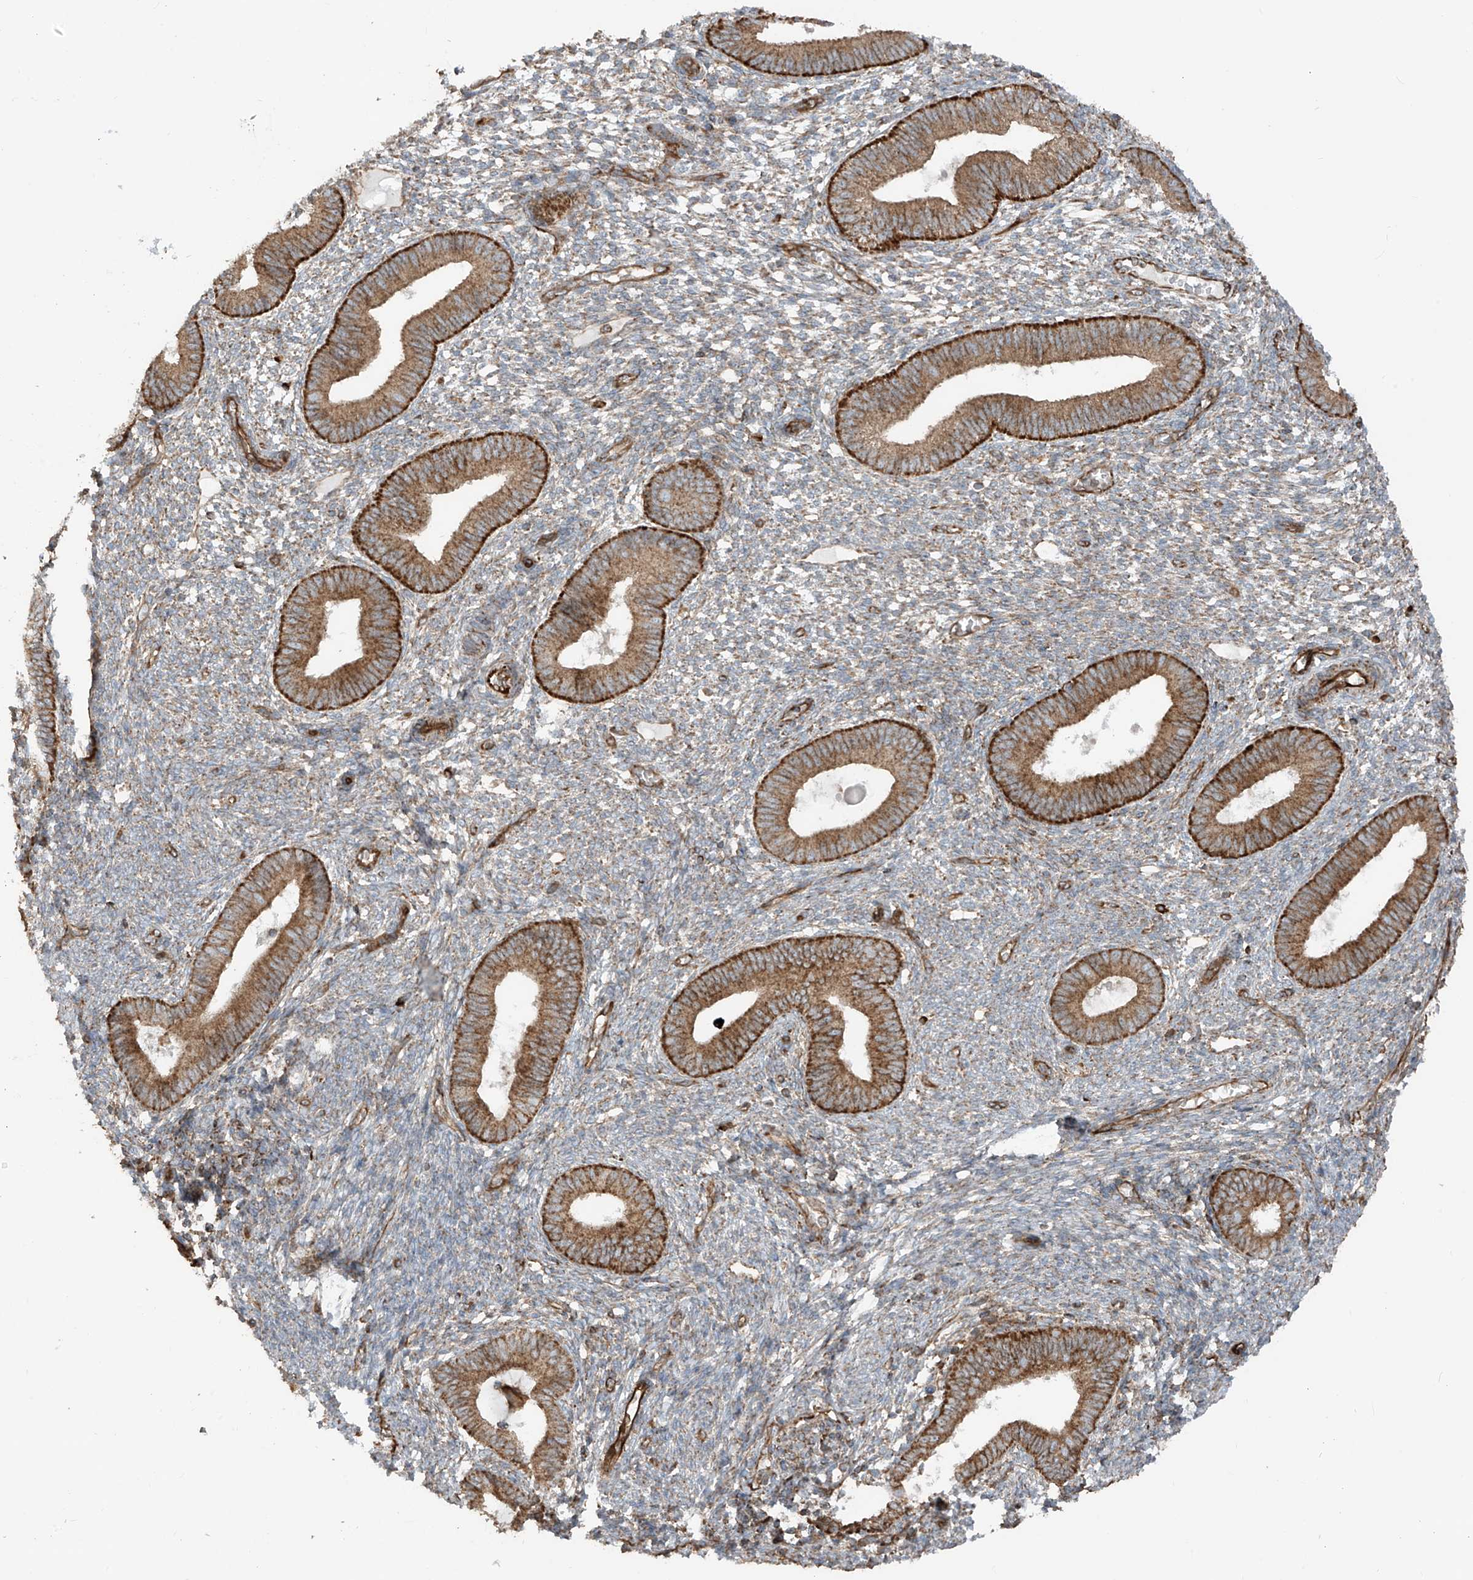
{"staining": {"intensity": "weak", "quantity": "25%-75%", "location": "cytoplasmic/membranous"}, "tissue": "endometrium", "cell_type": "Cells in endometrial stroma", "image_type": "normal", "snomed": [{"axis": "morphology", "description": "Normal tissue, NOS"}, {"axis": "topography", "description": "Endometrium"}], "caption": "DAB immunohistochemical staining of normal endometrium displays weak cytoplasmic/membranous protein expression in about 25%-75% of cells in endometrial stroma. (IHC, brightfield microscopy, high magnification).", "gene": "EIF5B", "patient": {"sex": "female", "age": 46}}